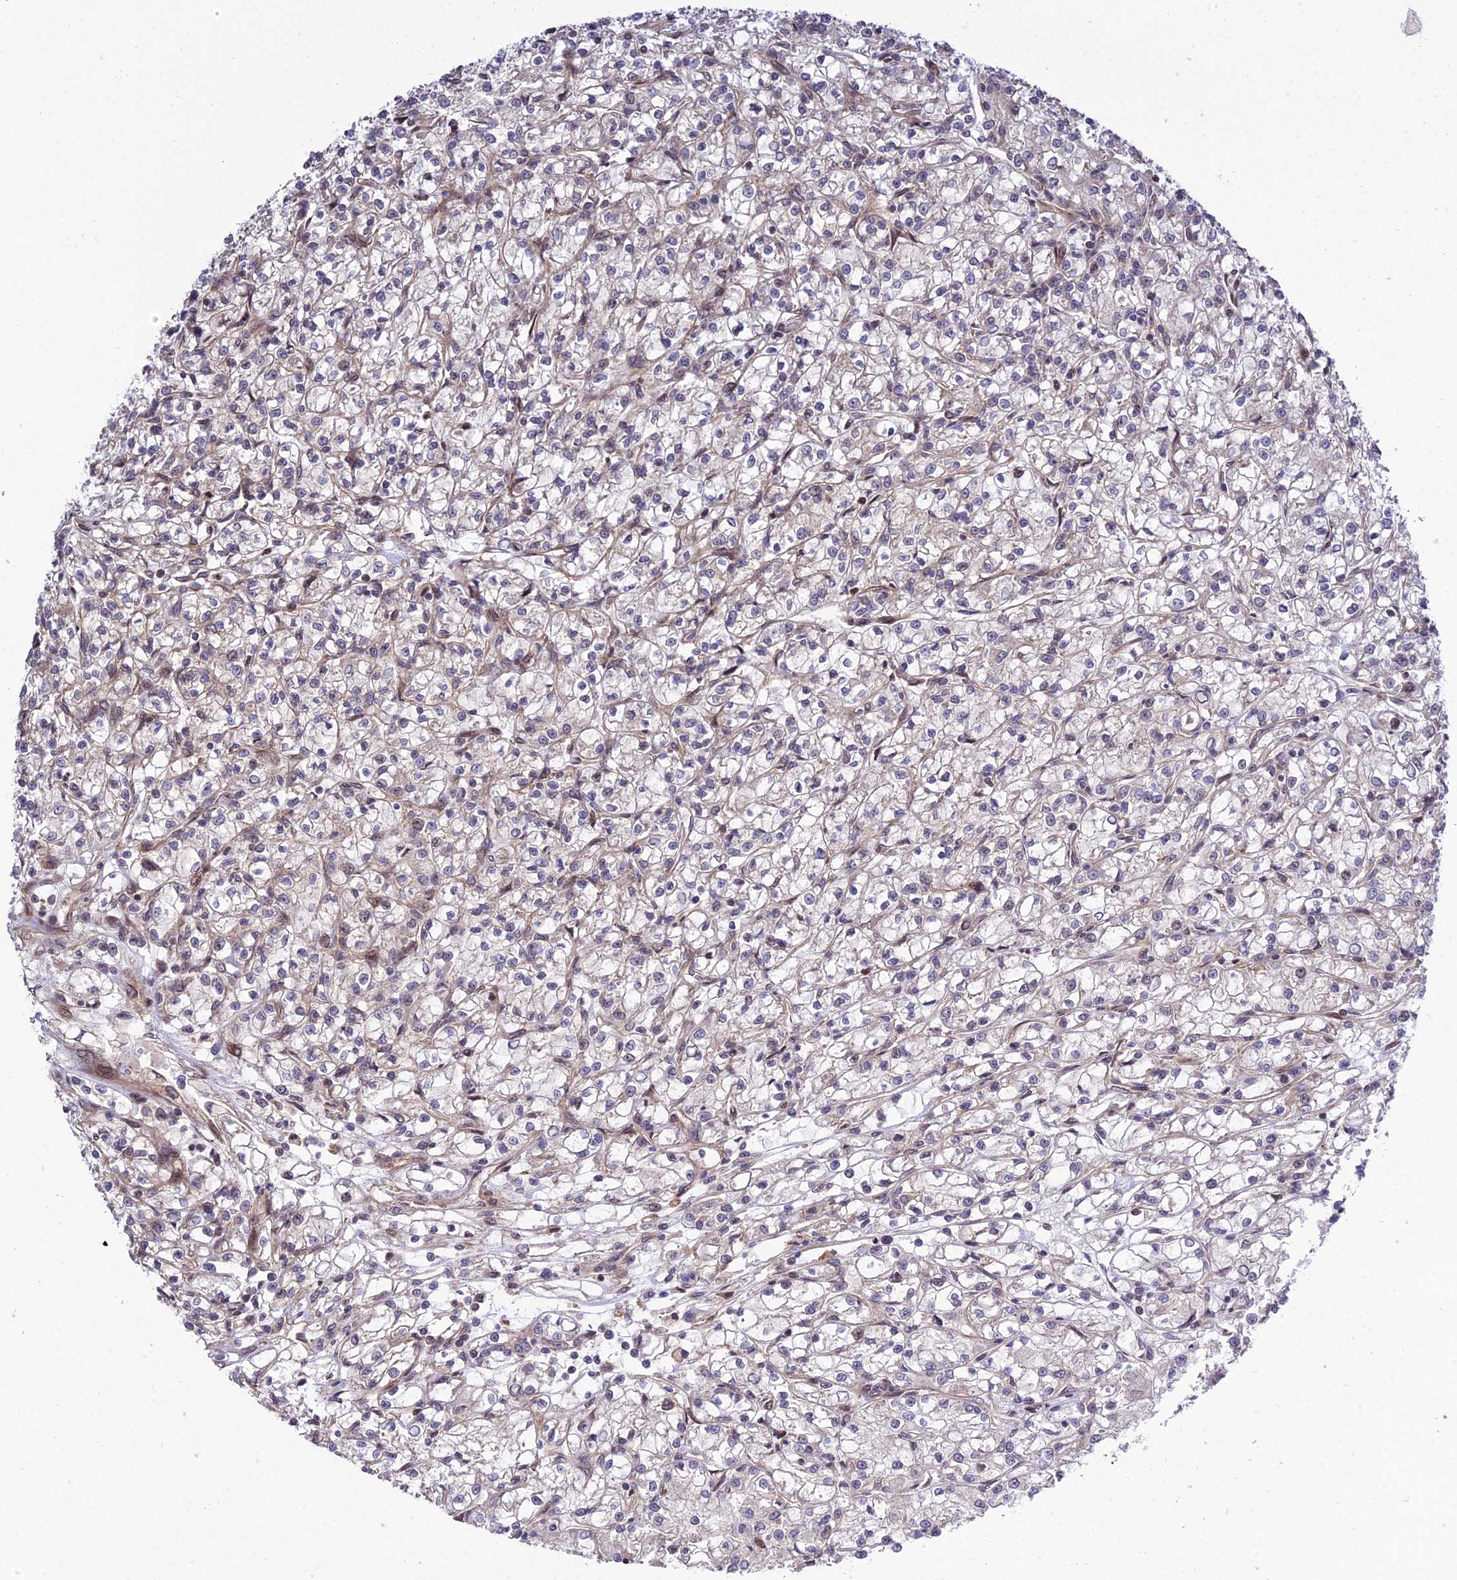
{"staining": {"intensity": "negative", "quantity": "none", "location": "none"}, "tissue": "renal cancer", "cell_type": "Tumor cells", "image_type": "cancer", "snomed": [{"axis": "morphology", "description": "Adenocarcinoma, NOS"}, {"axis": "topography", "description": "Kidney"}], "caption": "A micrograph of adenocarcinoma (renal) stained for a protein demonstrates no brown staining in tumor cells.", "gene": "SMG6", "patient": {"sex": "female", "age": 59}}